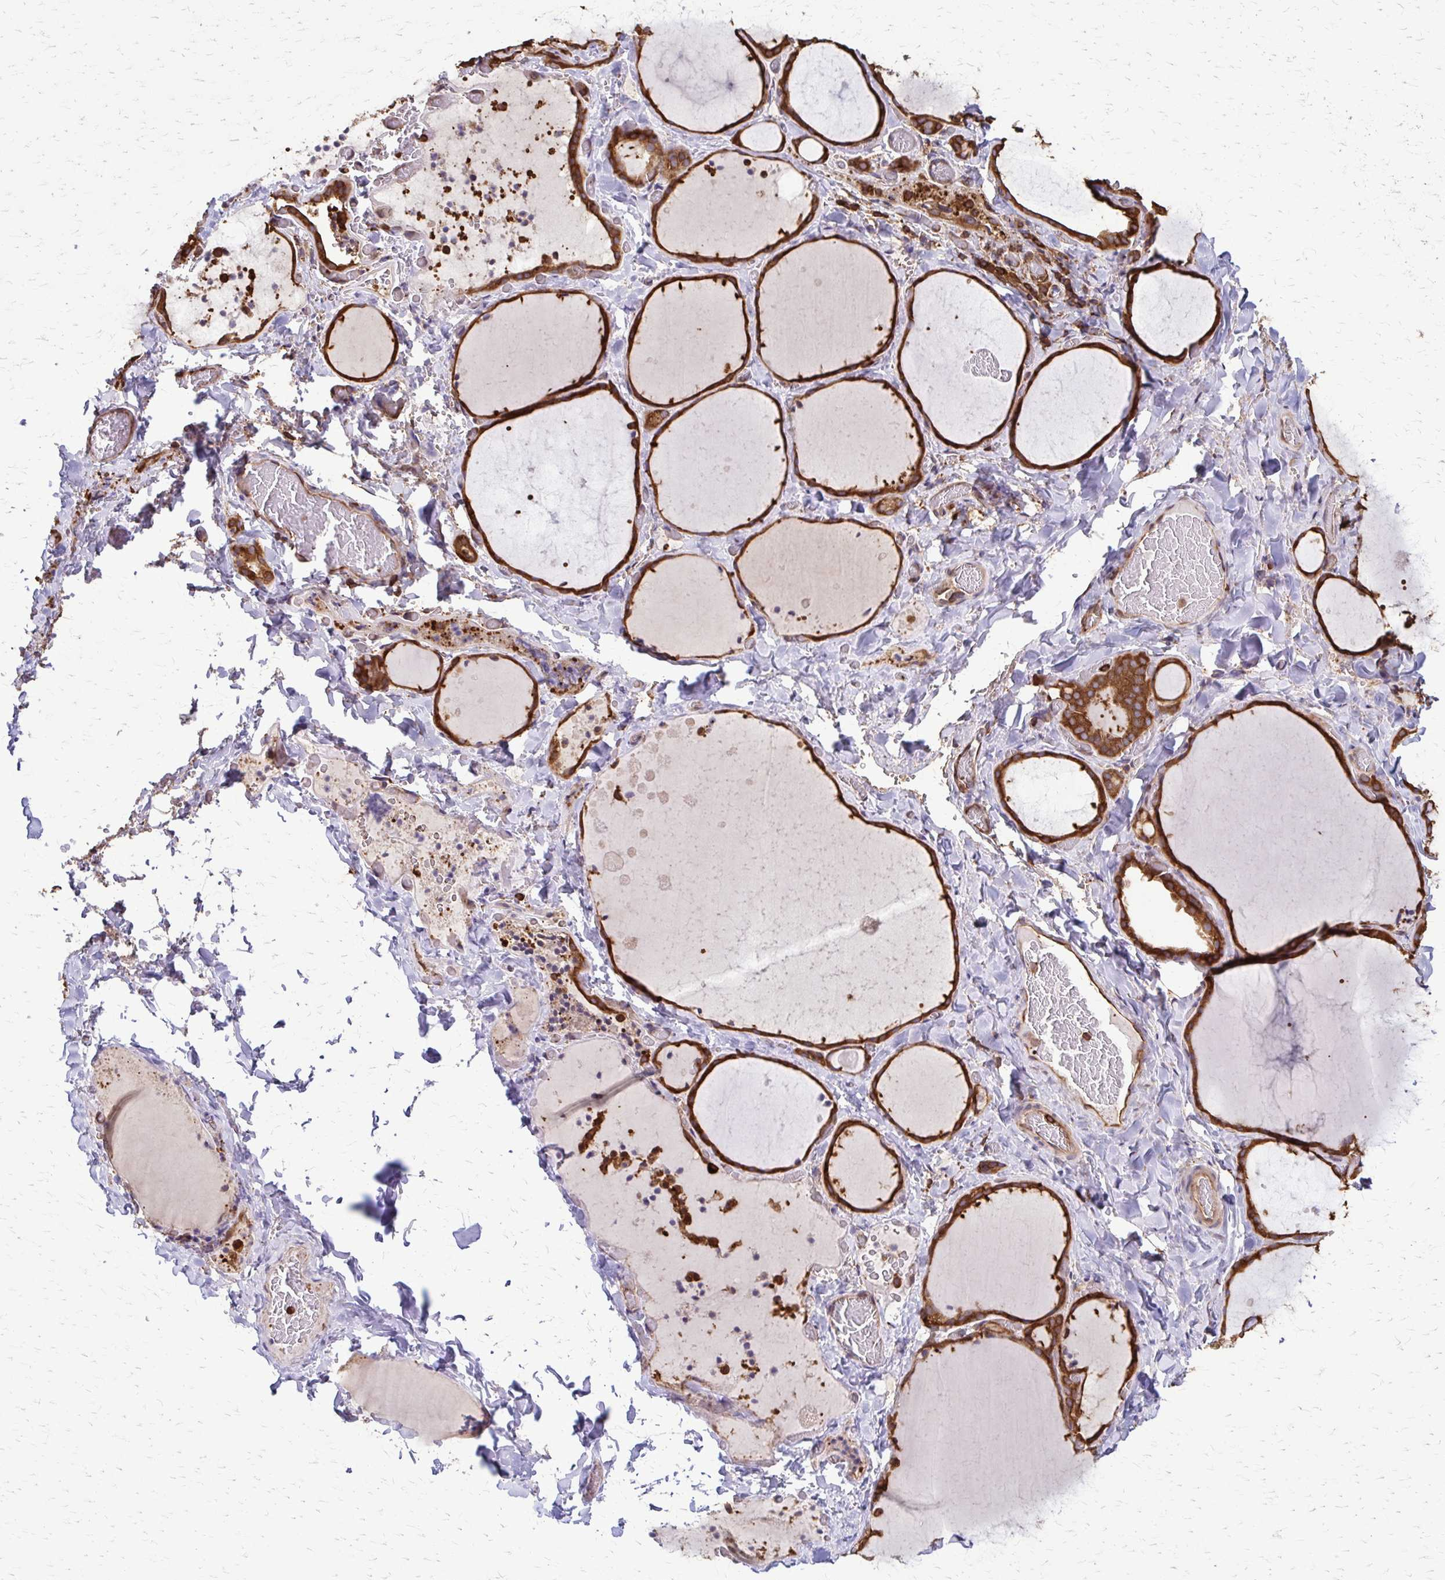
{"staining": {"intensity": "strong", "quantity": ">75%", "location": "cytoplasmic/membranous"}, "tissue": "thyroid gland", "cell_type": "Glandular cells", "image_type": "normal", "snomed": [{"axis": "morphology", "description": "Normal tissue, NOS"}, {"axis": "topography", "description": "Thyroid gland"}], "caption": "The histopathology image shows immunohistochemical staining of normal thyroid gland. There is strong cytoplasmic/membranous staining is identified in approximately >75% of glandular cells. (Stains: DAB (3,3'-diaminobenzidine) in brown, nuclei in blue, Microscopy: brightfield microscopy at high magnification).", "gene": "EEF2", "patient": {"sex": "female", "age": 36}}